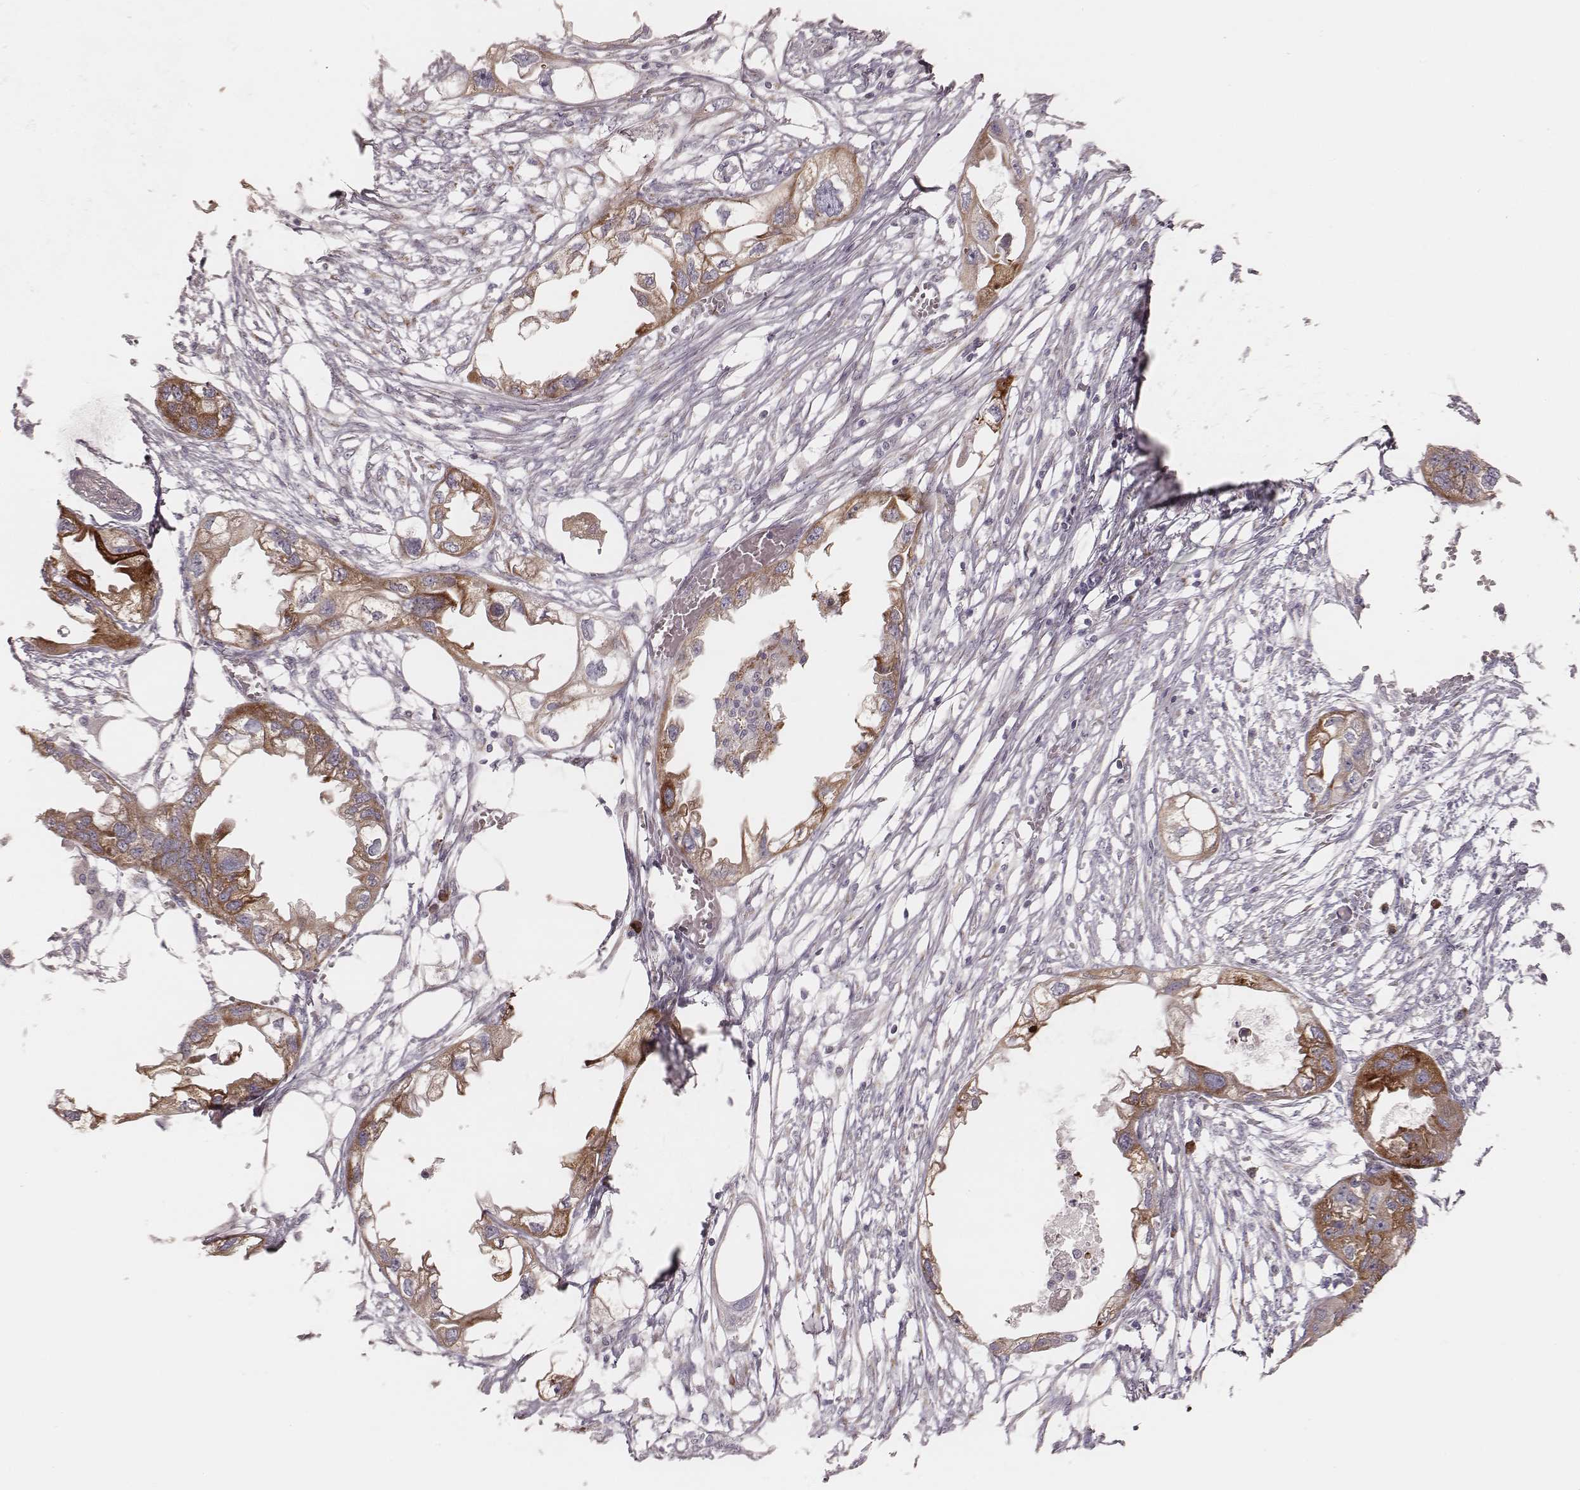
{"staining": {"intensity": "moderate", "quantity": ">75%", "location": "cytoplasmic/membranous"}, "tissue": "endometrial cancer", "cell_type": "Tumor cells", "image_type": "cancer", "snomed": [{"axis": "morphology", "description": "Adenocarcinoma, NOS"}, {"axis": "morphology", "description": "Adenocarcinoma, metastatic, NOS"}, {"axis": "topography", "description": "Adipose tissue"}, {"axis": "topography", "description": "Endometrium"}], "caption": "High-magnification brightfield microscopy of metastatic adenocarcinoma (endometrial) stained with DAB (brown) and counterstained with hematoxylin (blue). tumor cells exhibit moderate cytoplasmic/membranous staining is appreciated in about>75% of cells.", "gene": "KIF5C", "patient": {"sex": "female", "age": 67}}